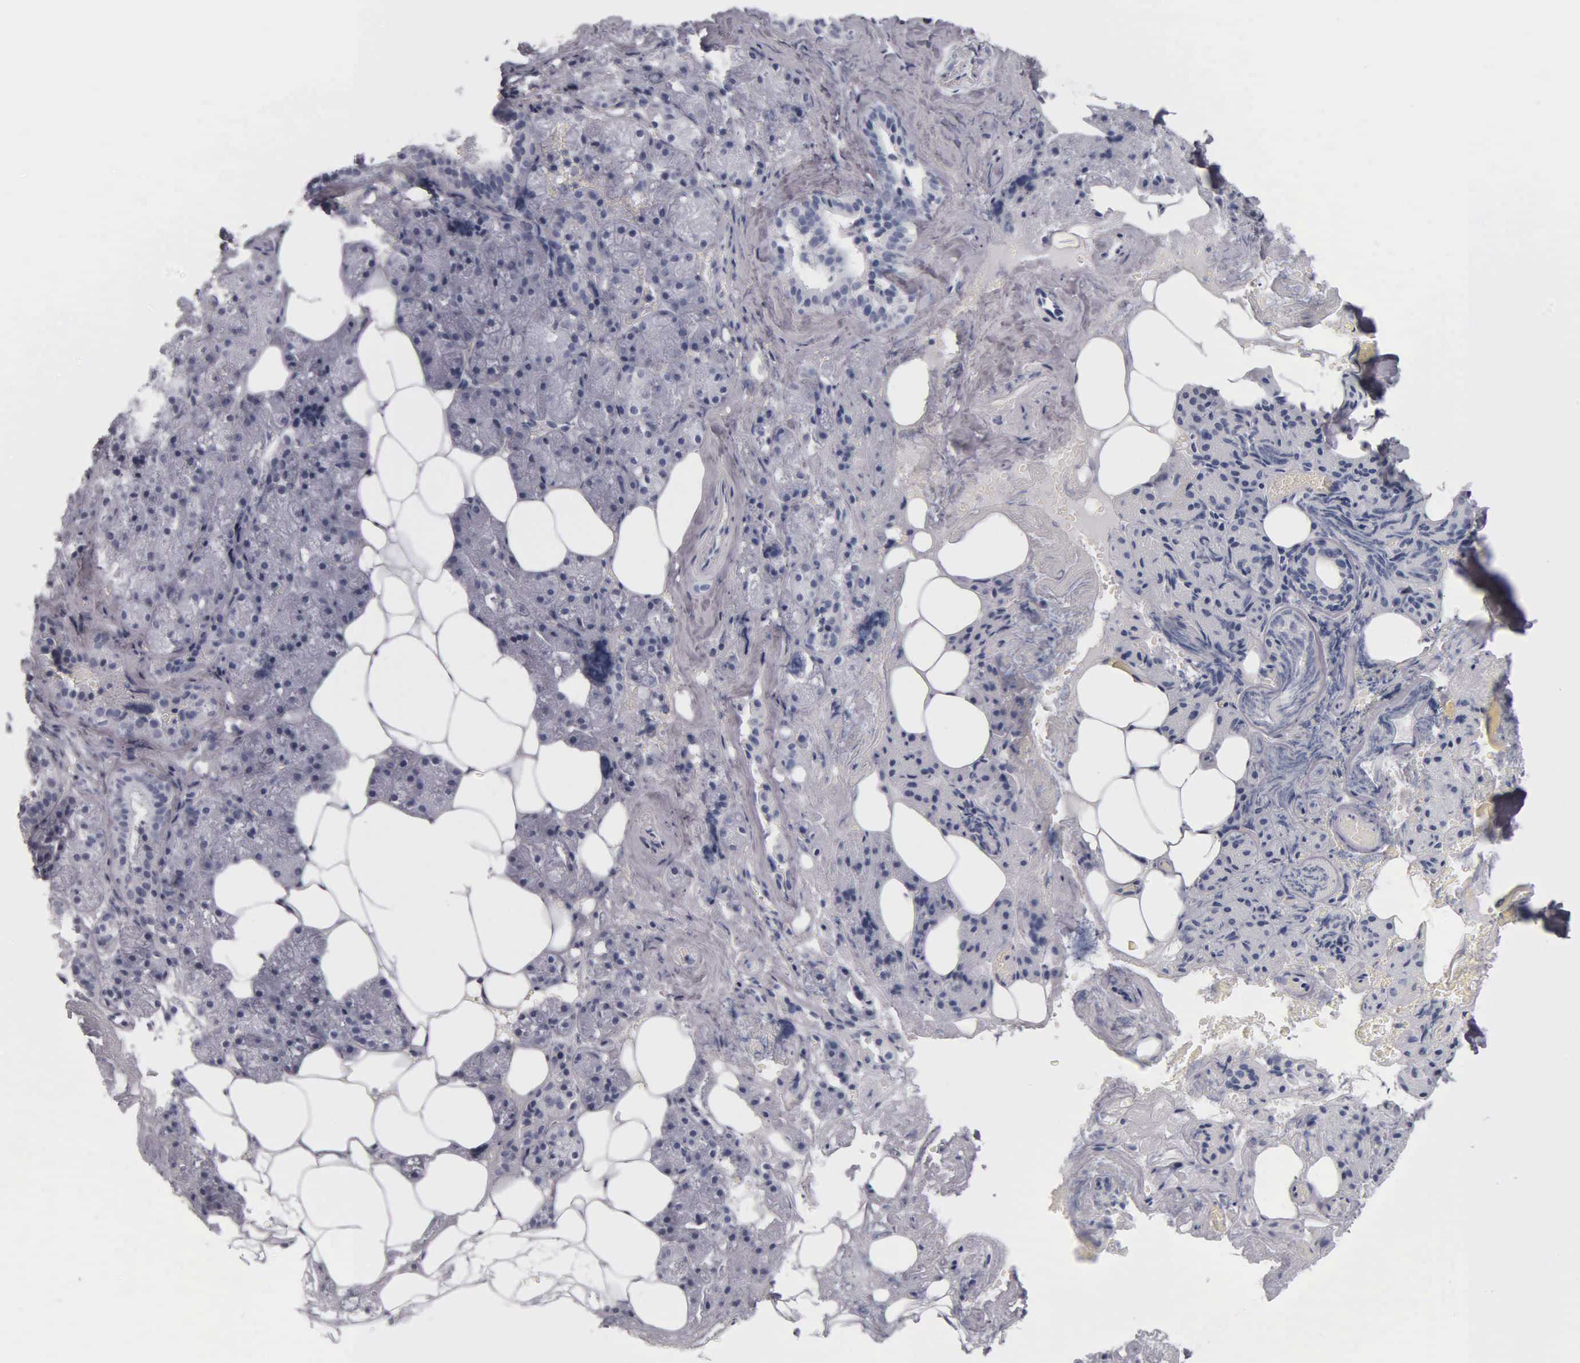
{"staining": {"intensity": "negative", "quantity": "none", "location": "none"}, "tissue": "salivary gland", "cell_type": "Glandular cells", "image_type": "normal", "snomed": [{"axis": "morphology", "description": "Normal tissue, NOS"}, {"axis": "topography", "description": "Salivary gland"}], "caption": "Salivary gland stained for a protein using IHC demonstrates no staining glandular cells.", "gene": "KRT20", "patient": {"sex": "female", "age": 55}}